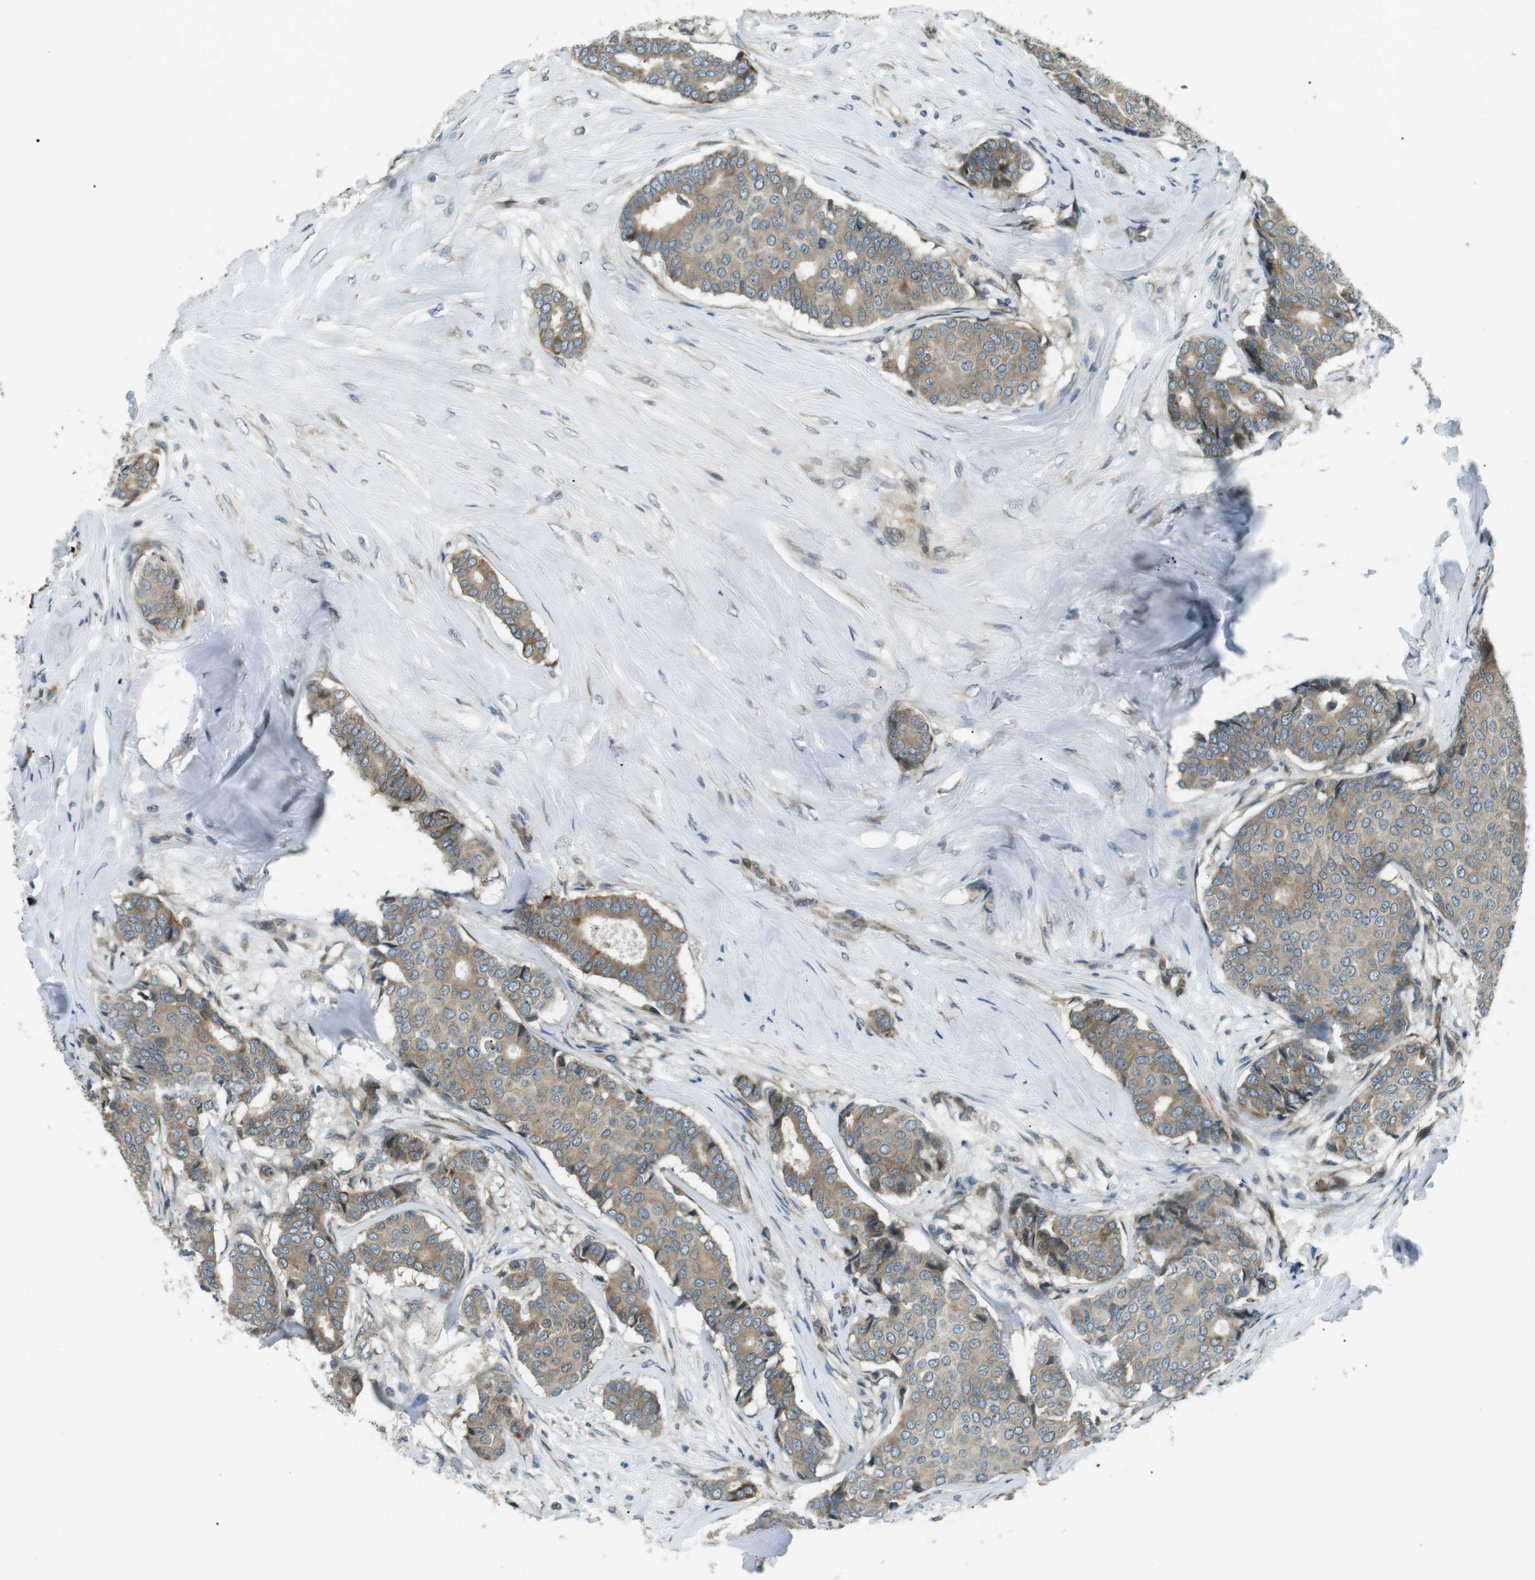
{"staining": {"intensity": "moderate", "quantity": ">75%", "location": "cytoplasmic/membranous"}, "tissue": "breast cancer", "cell_type": "Tumor cells", "image_type": "cancer", "snomed": [{"axis": "morphology", "description": "Duct carcinoma"}, {"axis": "topography", "description": "Breast"}], "caption": "Tumor cells display medium levels of moderate cytoplasmic/membranous positivity in about >75% of cells in human breast cancer.", "gene": "TMEM74", "patient": {"sex": "female", "age": 75}}